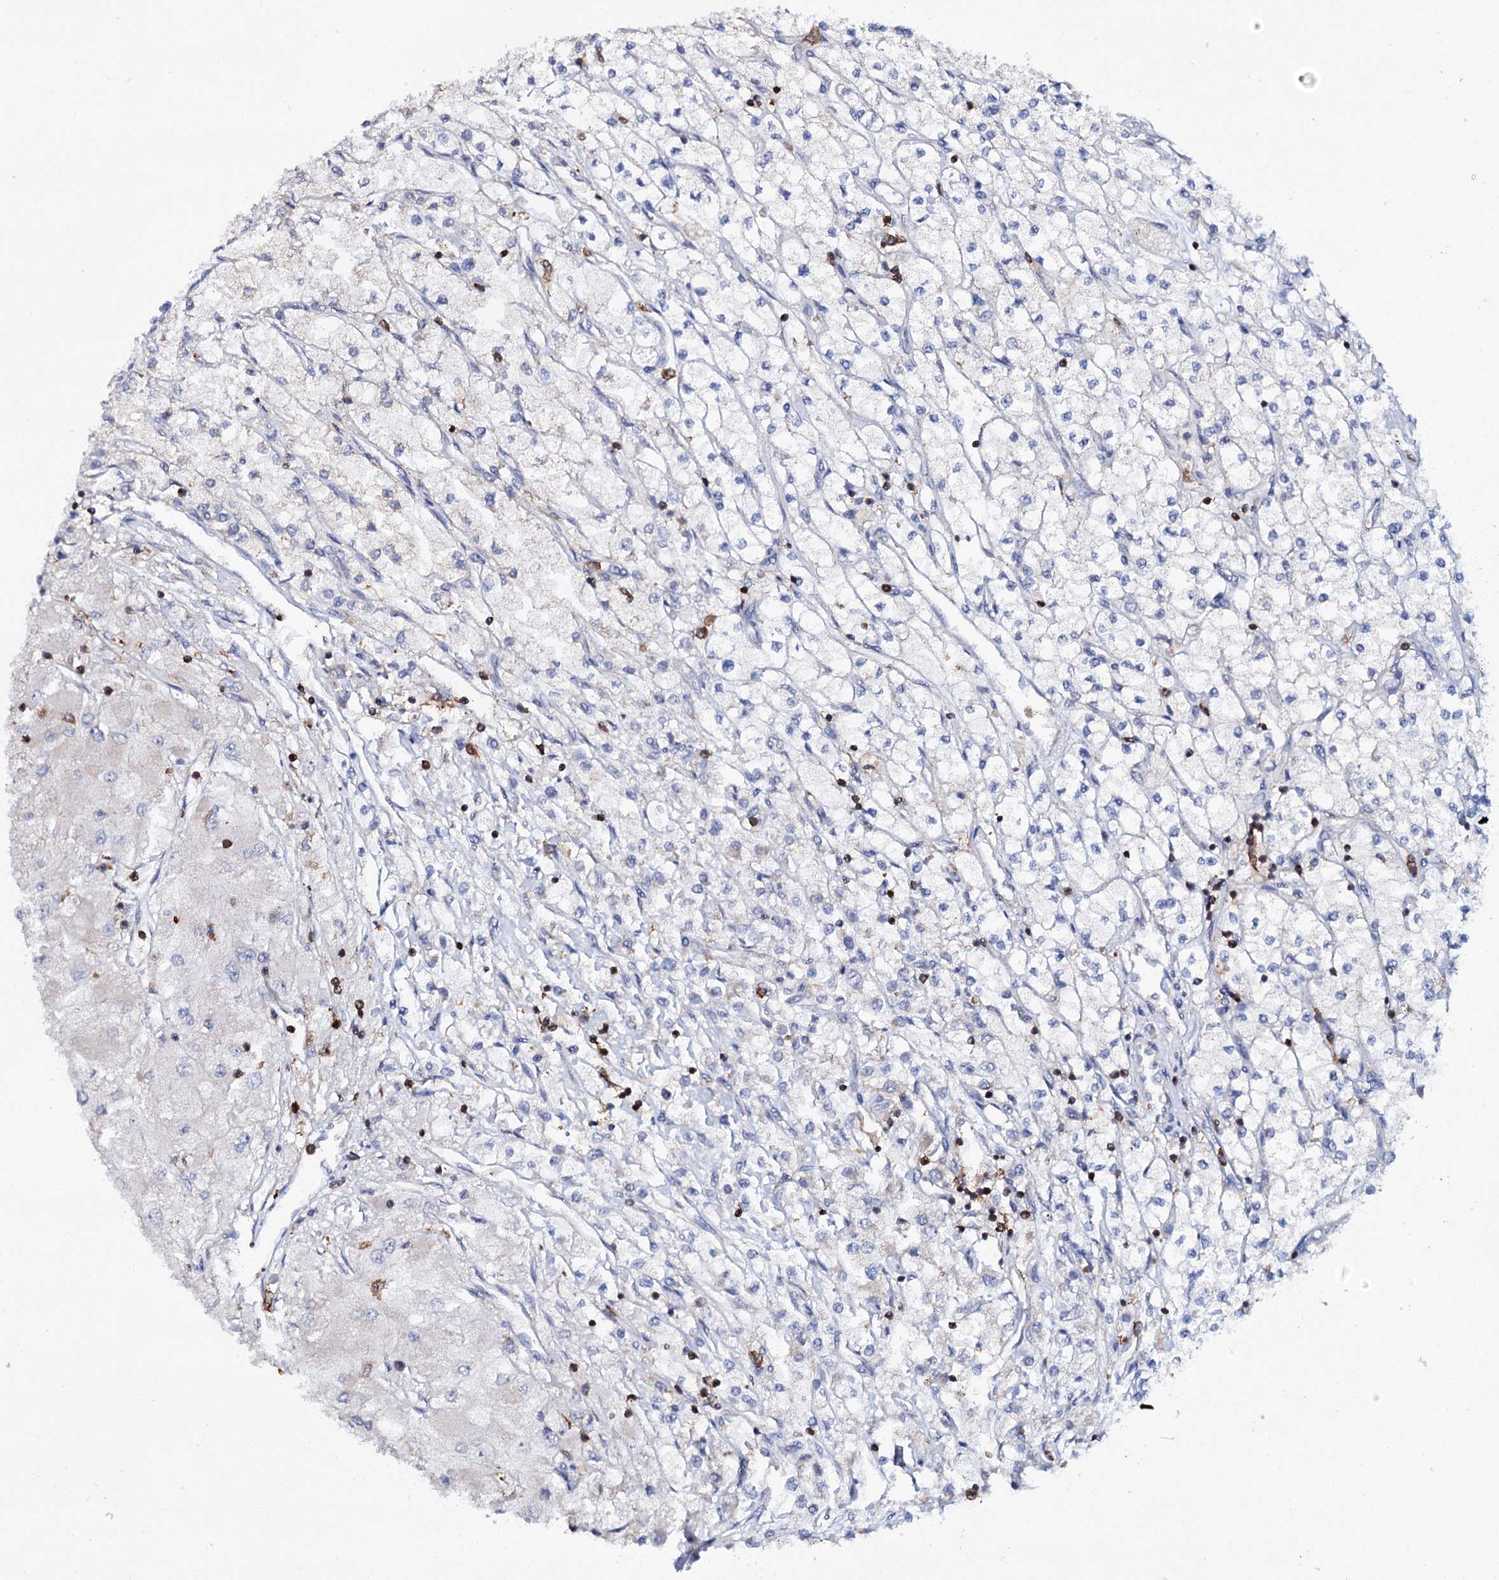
{"staining": {"intensity": "negative", "quantity": "none", "location": "none"}, "tissue": "renal cancer", "cell_type": "Tumor cells", "image_type": "cancer", "snomed": [{"axis": "morphology", "description": "Adenocarcinoma, NOS"}, {"axis": "topography", "description": "Kidney"}], "caption": "High magnification brightfield microscopy of renal cancer (adenocarcinoma) stained with DAB (3,3'-diaminobenzidine) (brown) and counterstained with hematoxylin (blue): tumor cells show no significant staining.", "gene": "UBASH3B", "patient": {"sex": "male", "age": 80}}